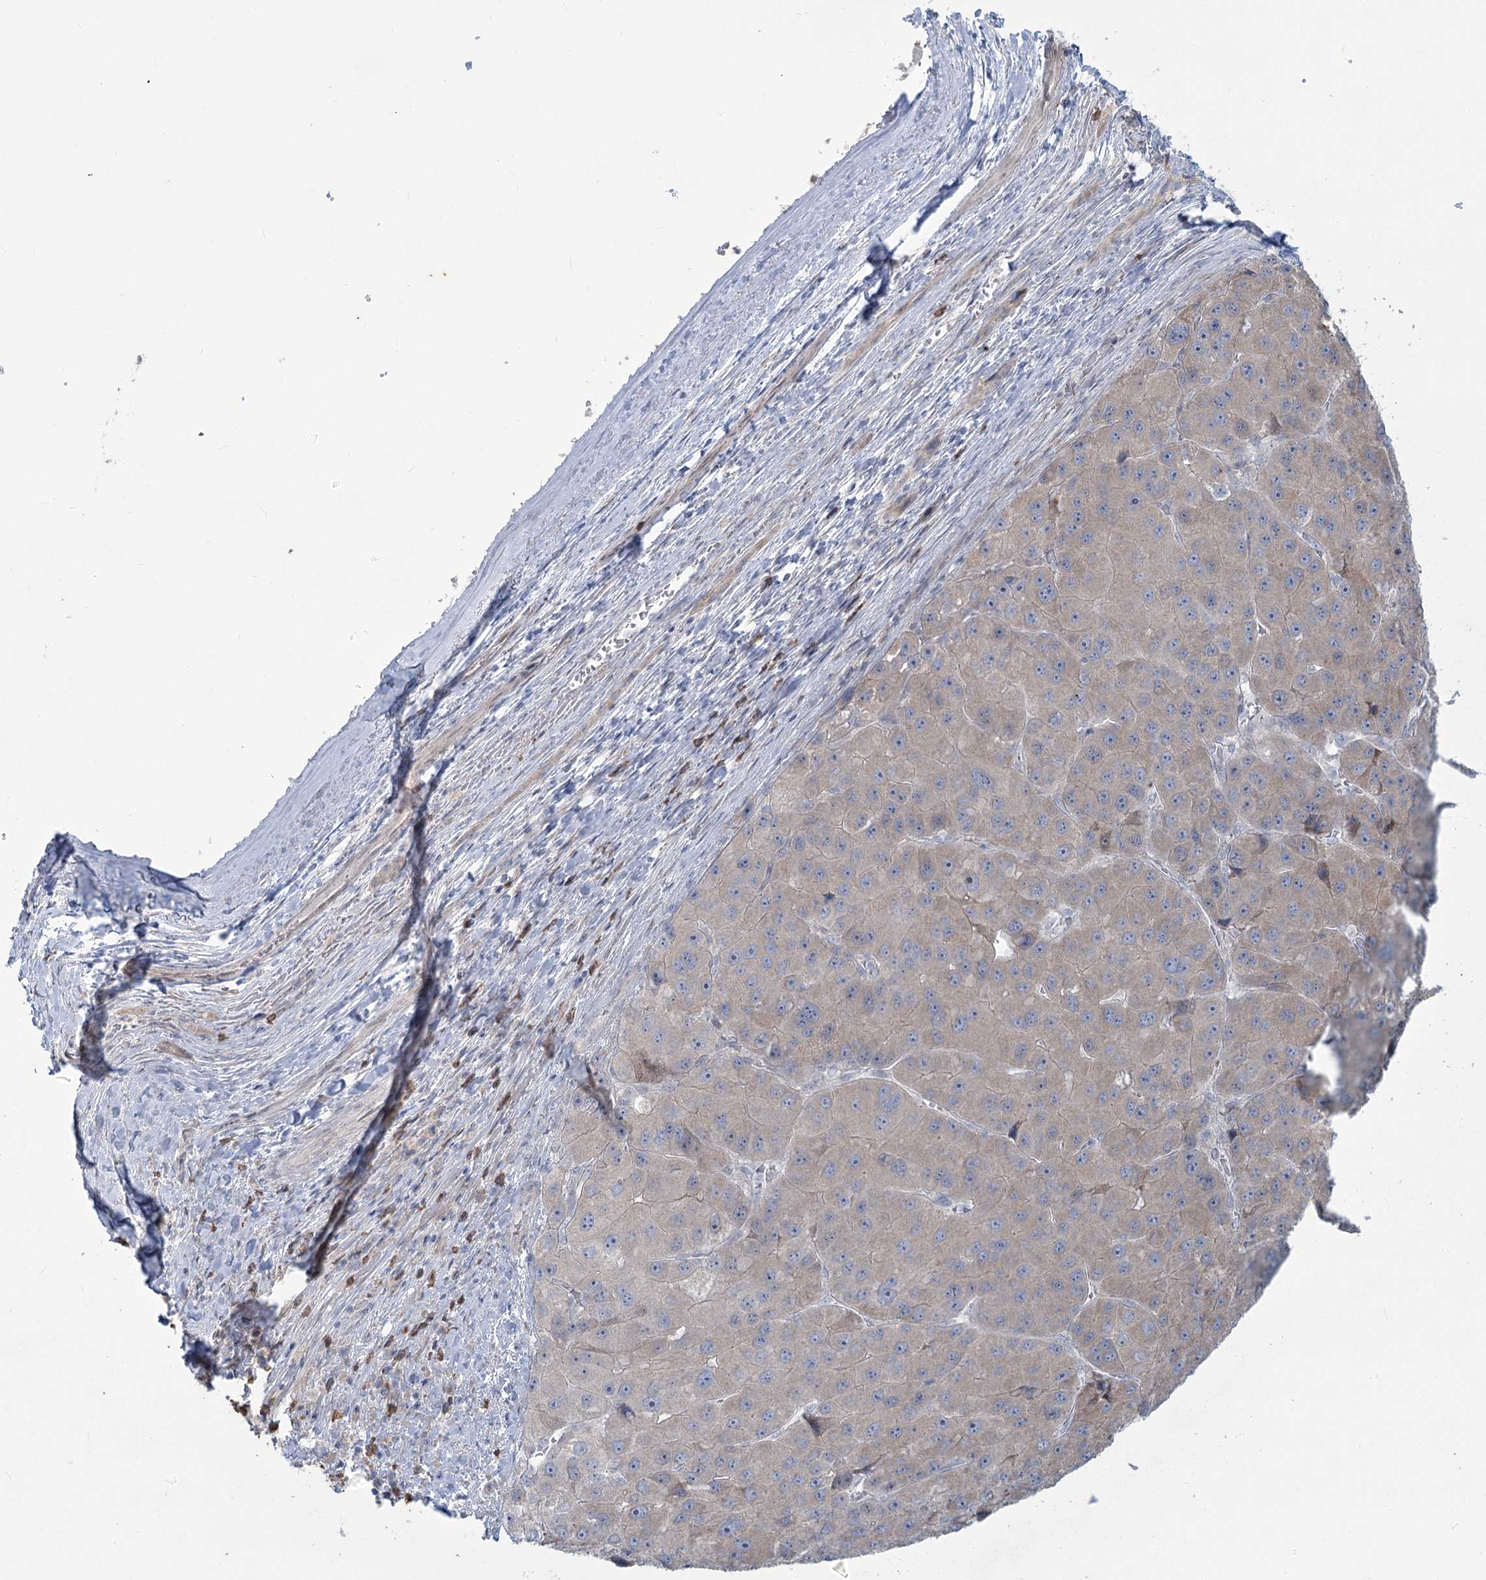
{"staining": {"intensity": "weak", "quantity": "<25%", "location": "cytoplasmic/membranous"}, "tissue": "liver cancer", "cell_type": "Tumor cells", "image_type": "cancer", "snomed": [{"axis": "morphology", "description": "Carcinoma, Hepatocellular, NOS"}, {"axis": "topography", "description": "Liver"}], "caption": "Micrograph shows no protein staining in tumor cells of liver cancer tissue.", "gene": "PLA2G12A", "patient": {"sex": "female", "age": 73}}